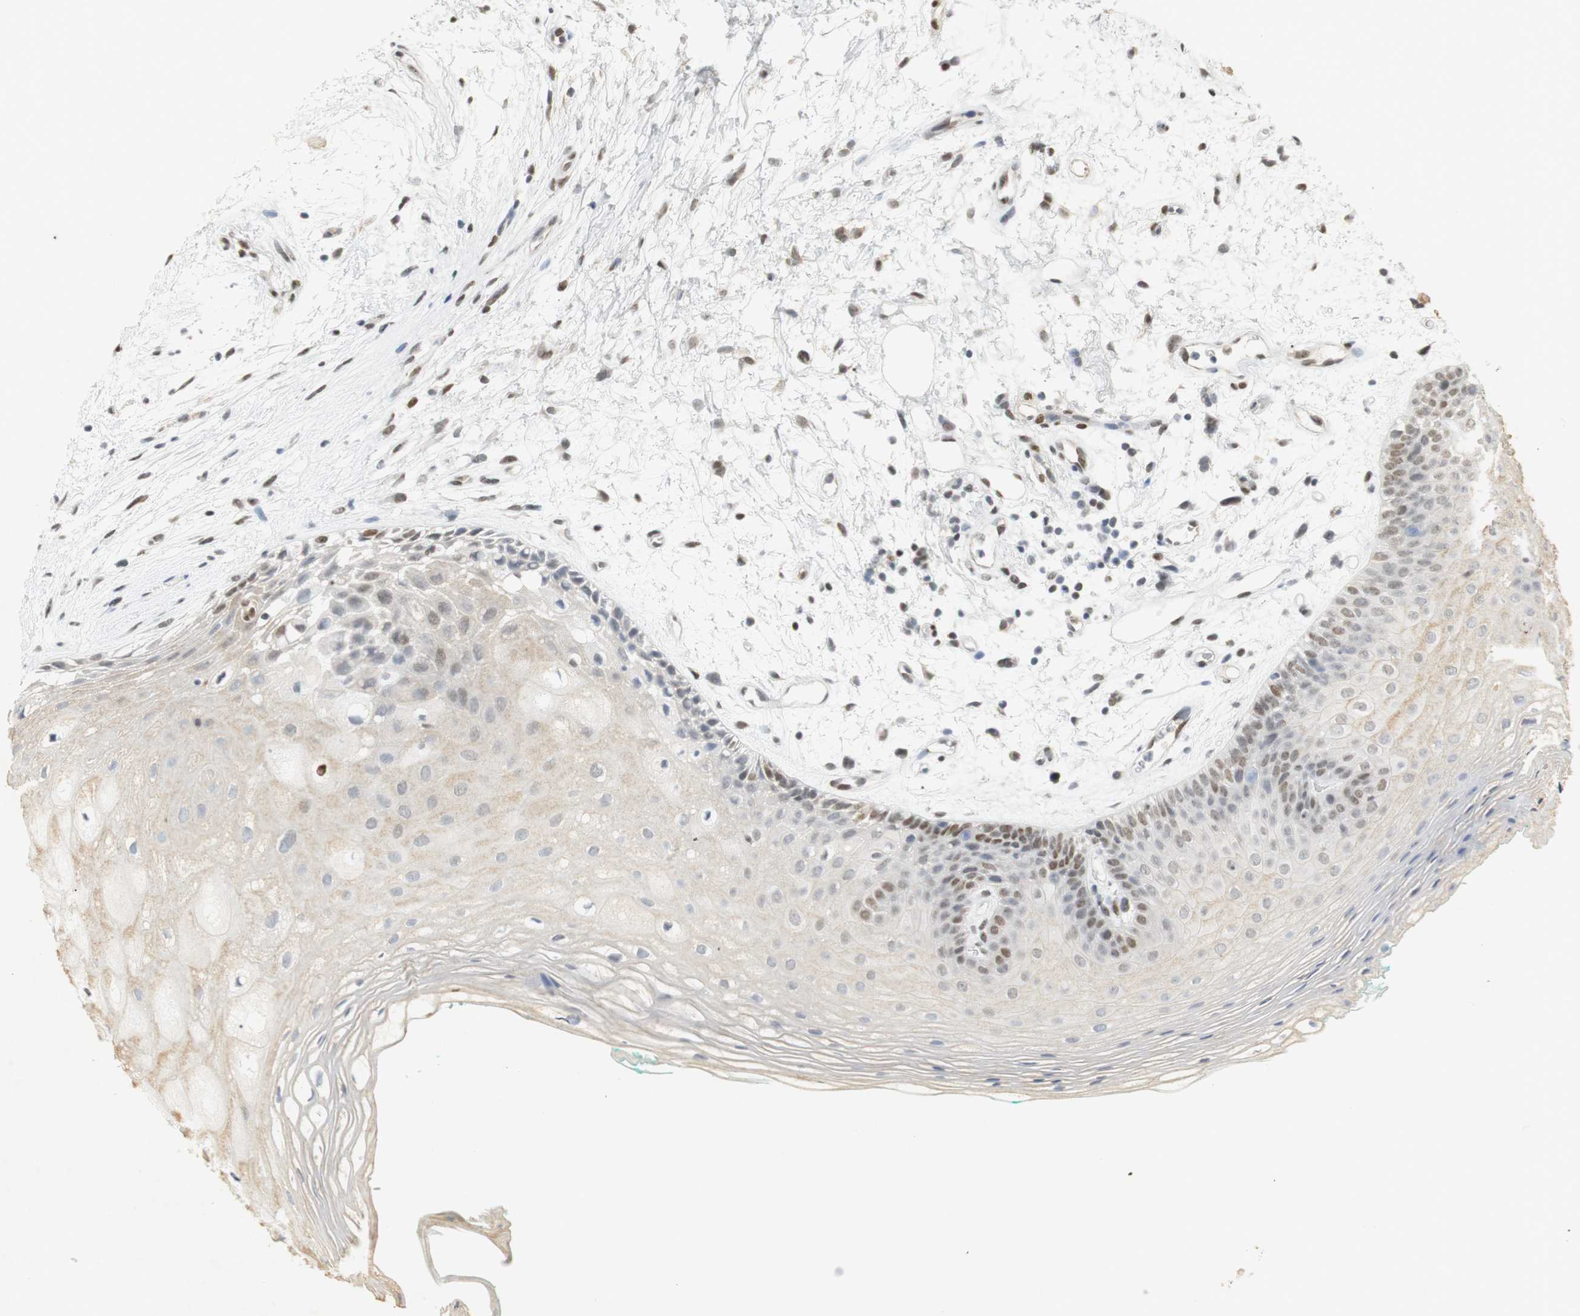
{"staining": {"intensity": "moderate", "quantity": "<25%", "location": "nuclear"}, "tissue": "oral mucosa", "cell_type": "Squamous epithelial cells", "image_type": "normal", "snomed": [{"axis": "morphology", "description": "Normal tissue, NOS"}, {"axis": "topography", "description": "Skeletal muscle"}, {"axis": "topography", "description": "Oral tissue"}, {"axis": "topography", "description": "Peripheral nerve tissue"}], "caption": "This histopathology image displays normal oral mucosa stained with IHC to label a protein in brown. The nuclear of squamous epithelial cells show moderate positivity for the protein. Nuclei are counter-stained blue.", "gene": "BMI1", "patient": {"sex": "female", "age": 84}}